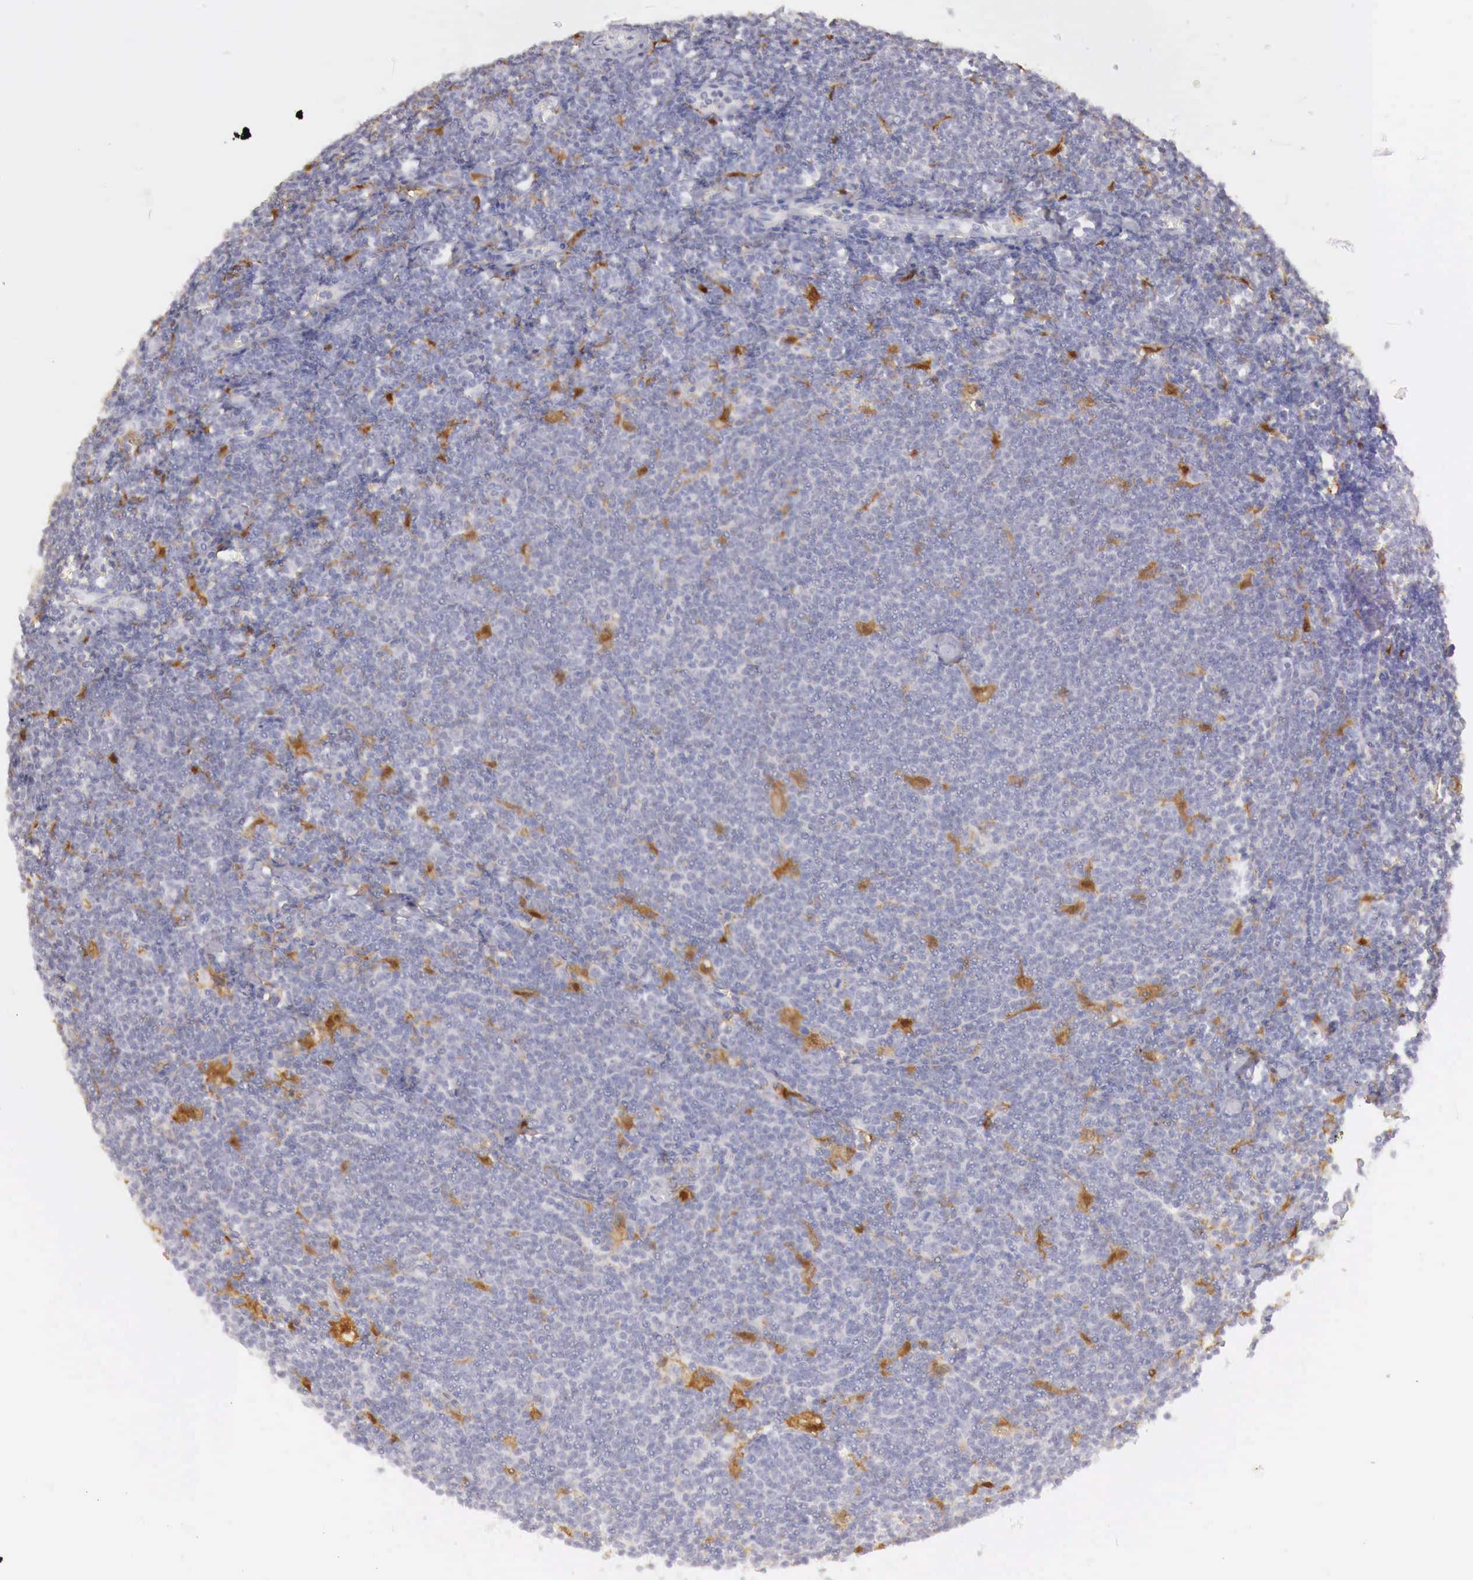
{"staining": {"intensity": "negative", "quantity": "none", "location": "none"}, "tissue": "lymphoma", "cell_type": "Tumor cells", "image_type": "cancer", "snomed": [{"axis": "morphology", "description": "Malignant lymphoma, non-Hodgkin's type, Low grade"}, {"axis": "topography", "description": "Lymph node"}], "caption": "Lymphoma was stained to show a protein in brown. There is no significant expression in tumor cells.", "gene": "RENBP", "patient": {"sex": "male", "age": 65}}